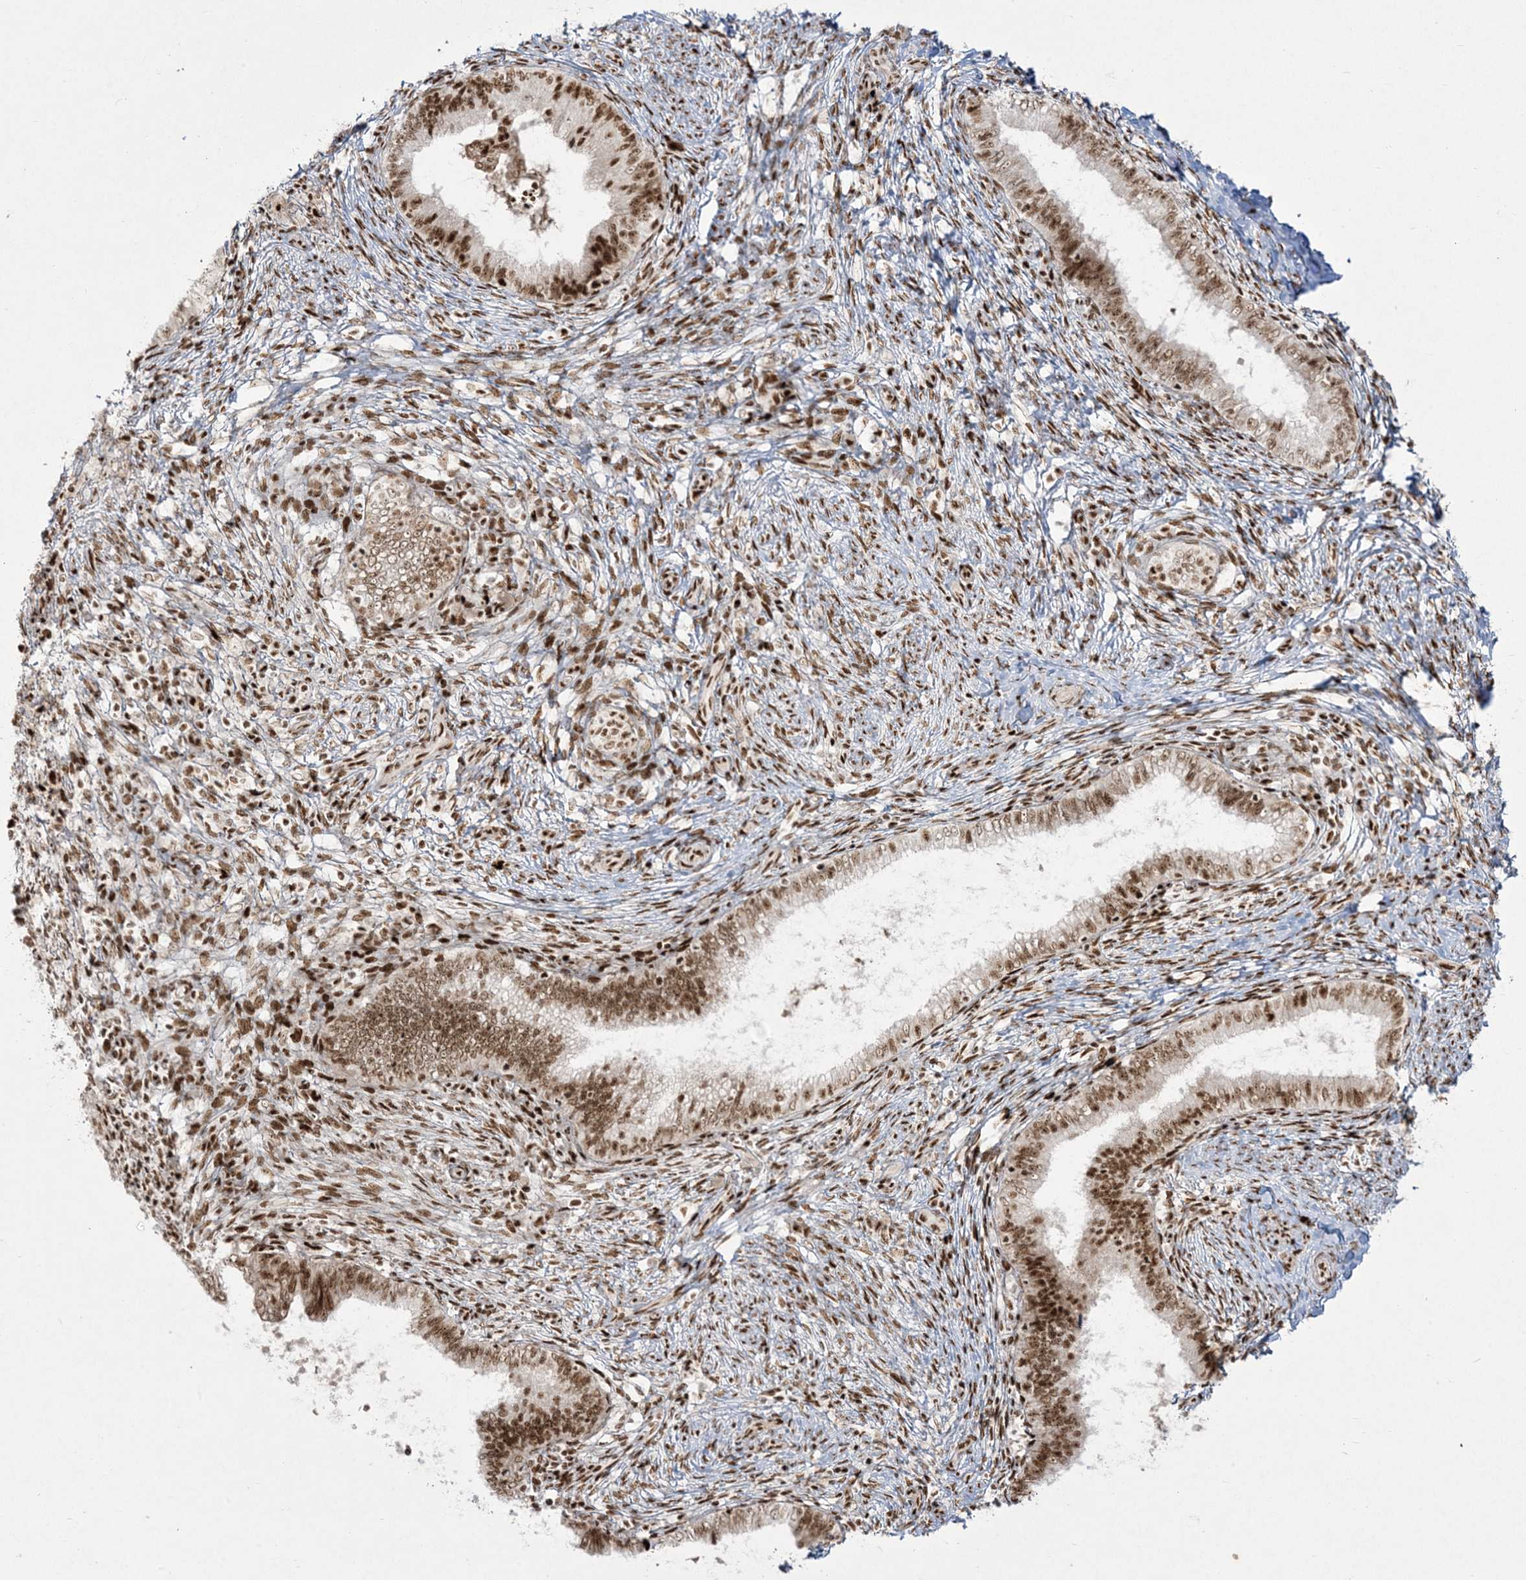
{"staining": {"intensity": "moderate", "quantity": ">75%", "location": "nuclear"}, "tissue": "cervical cancer", "cell_type": "Tumor cells", "image_type": "cancer", "snomed": [{"axis": "morphology", "description": "Adenocarcinoma, NOS"}, {"axis": "topography", "description": "Cervix"}], "caption": "Immunohistochemical staining of cervical cancer (adenocarcinoma) shows moderate nuclear protein staining in about >75% of tumor cells.", "gene": "RBM10", "patient": {"sex": "female", "age": 36}}